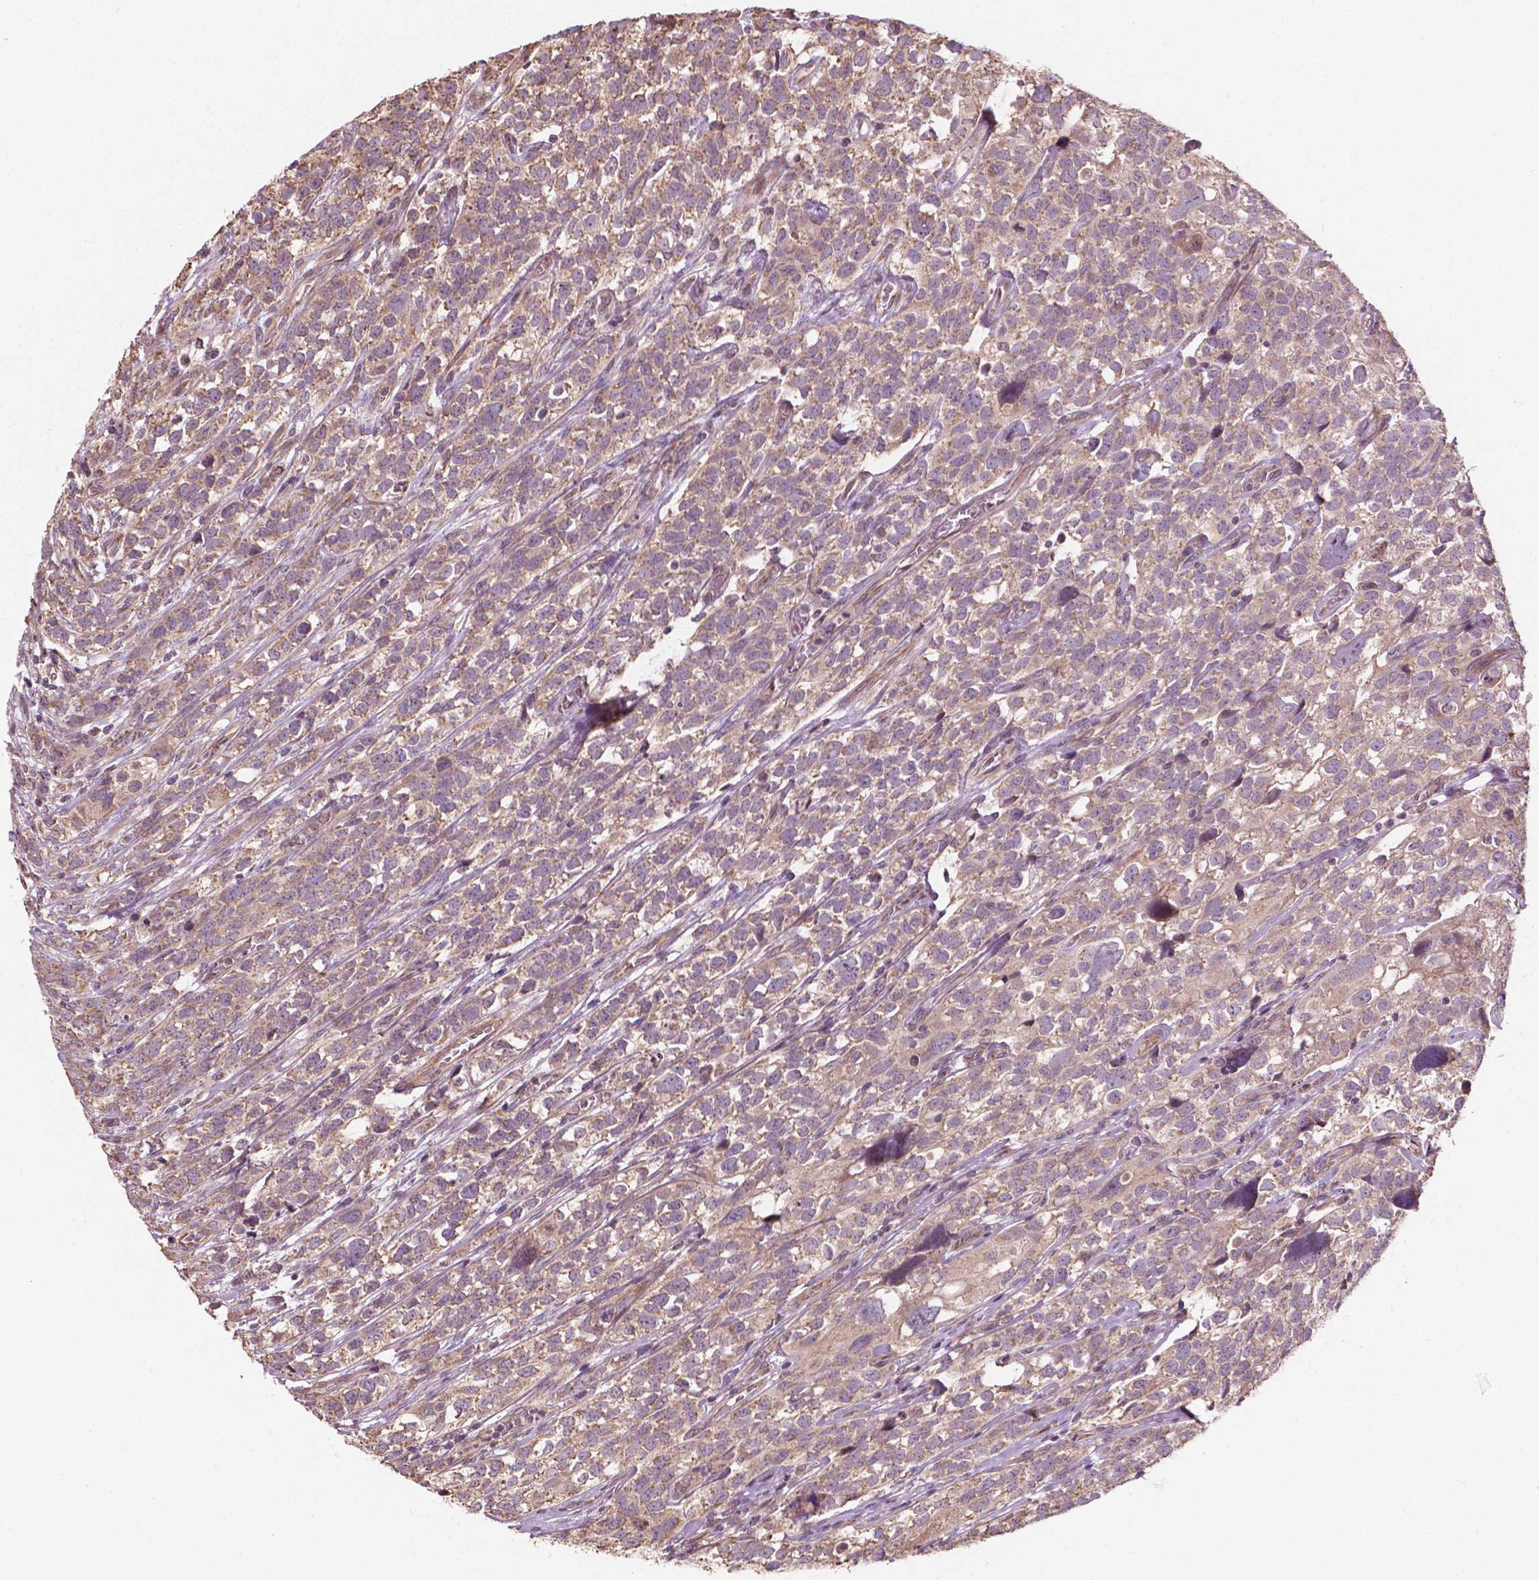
{"staining": {"intensity": "moderate", "quantity": ">75%", "location": "cytoplasmic/membranous"}, "tissue": "urothelial cancer", "cell_type": "Tumor cells", "image_type": "cancer", "snomed": [{"axis": "morphology", "description": "Urothelial carcinoma, High grade"}, {"axis": "topography", "description": "Urinary bladder"}], "caption": "Immunohistochemical staining of human urothelial cancer demonstrates medium levels of moderate cytoplasmic/membranous protein positivity in approximately >75% of tumor cells.", "gene": "CDC42BPA", "patient": {"sex": "female", "age": 58}}